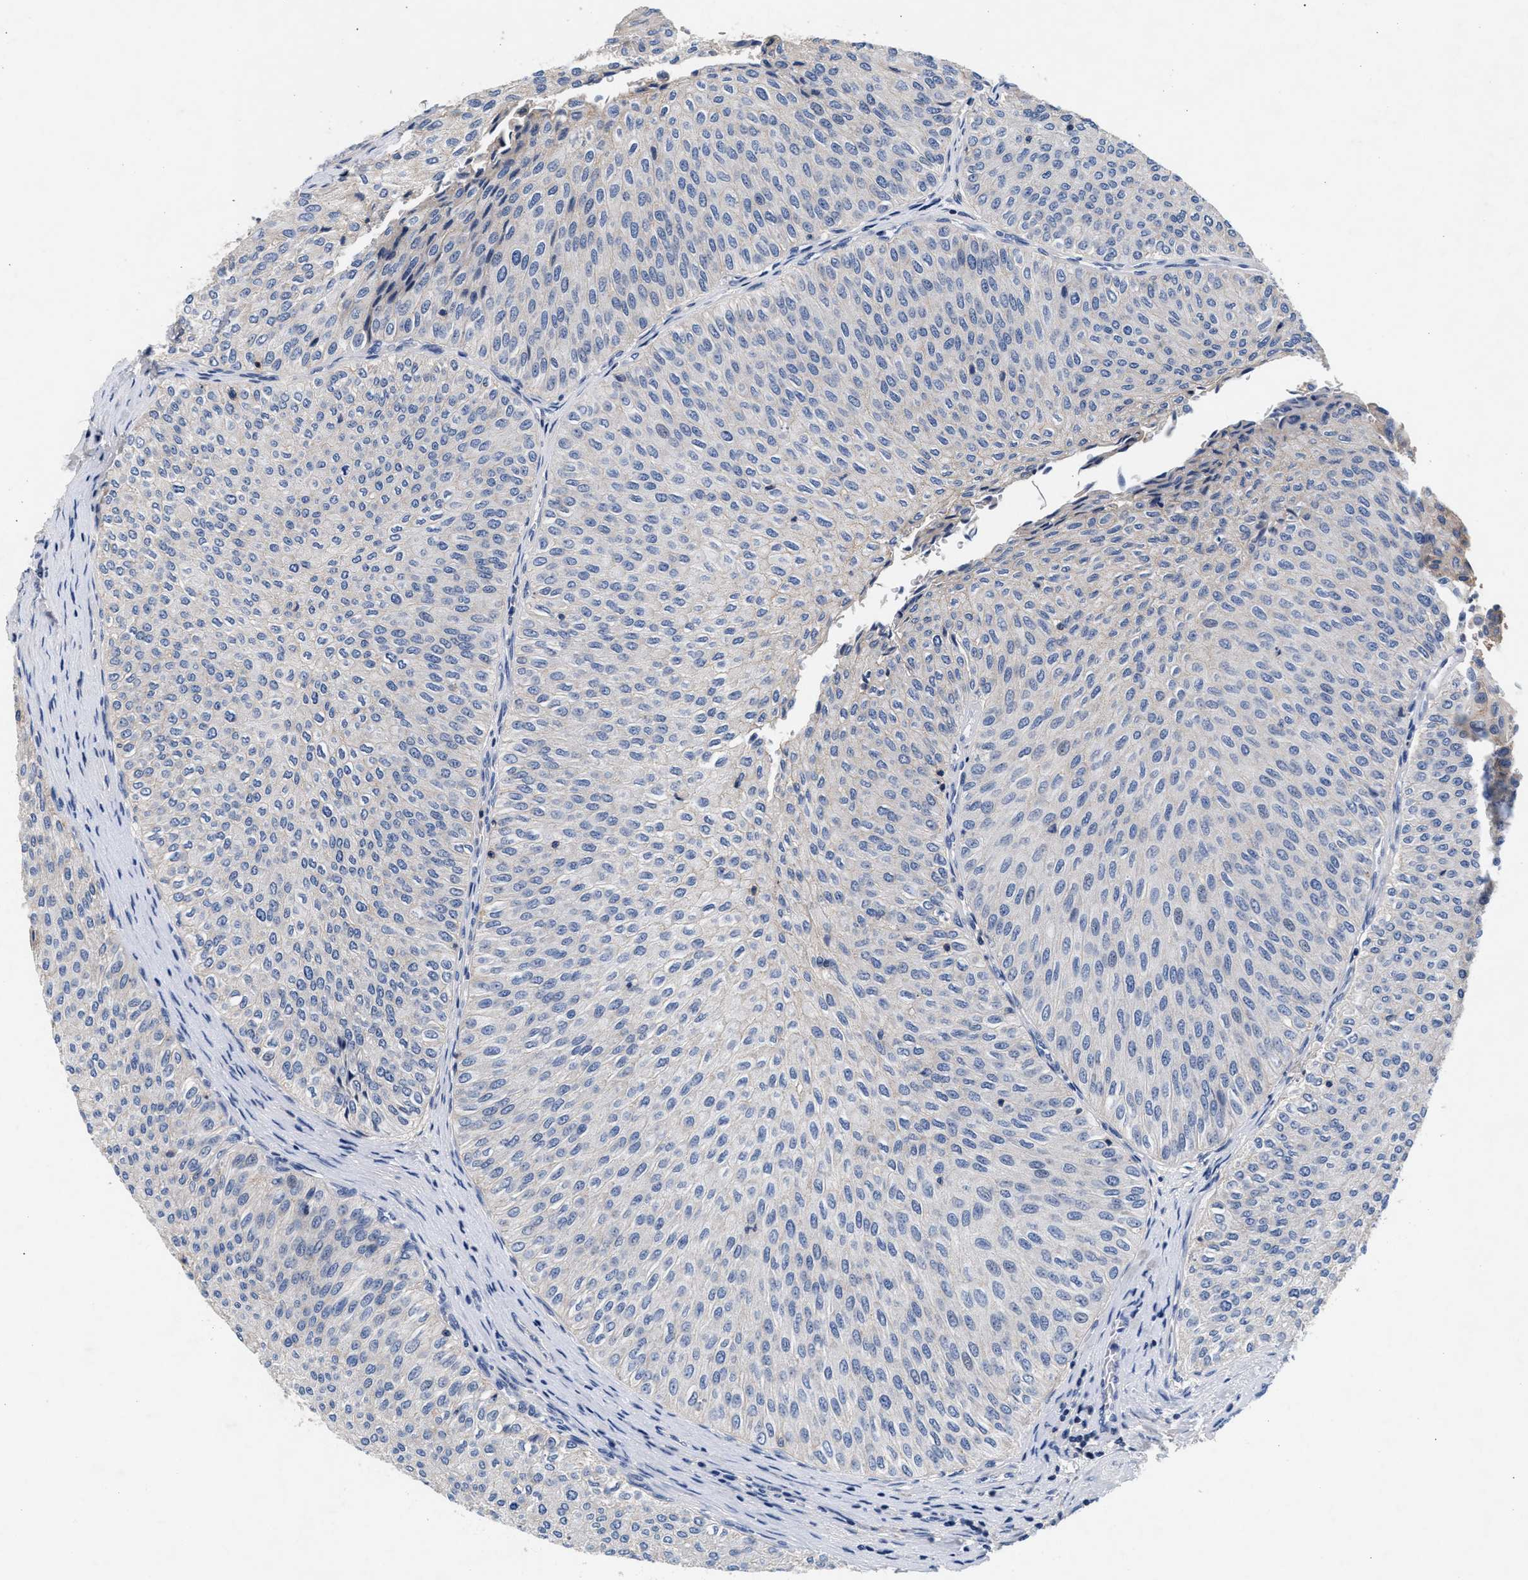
{"staining": {"intensity": "negative", "quantity": "none", "location": "none"}, "tissue": "urothelial cancer", "cell_type": "Tumor cells", "image_type": "cancer", "snomed": [{"axis": "morphology", "description": "Urothelial carcinoma, Low grade"}, {"axis": "topography", "description": "Urinary bladder"}], "caption": "The IHC micrograph has no significant positivity in tumor cells of urothelial carcinoma (low-grade) tissue.", "gene": "GNAI3", "patient": {"sex": "male", "age": 78}}